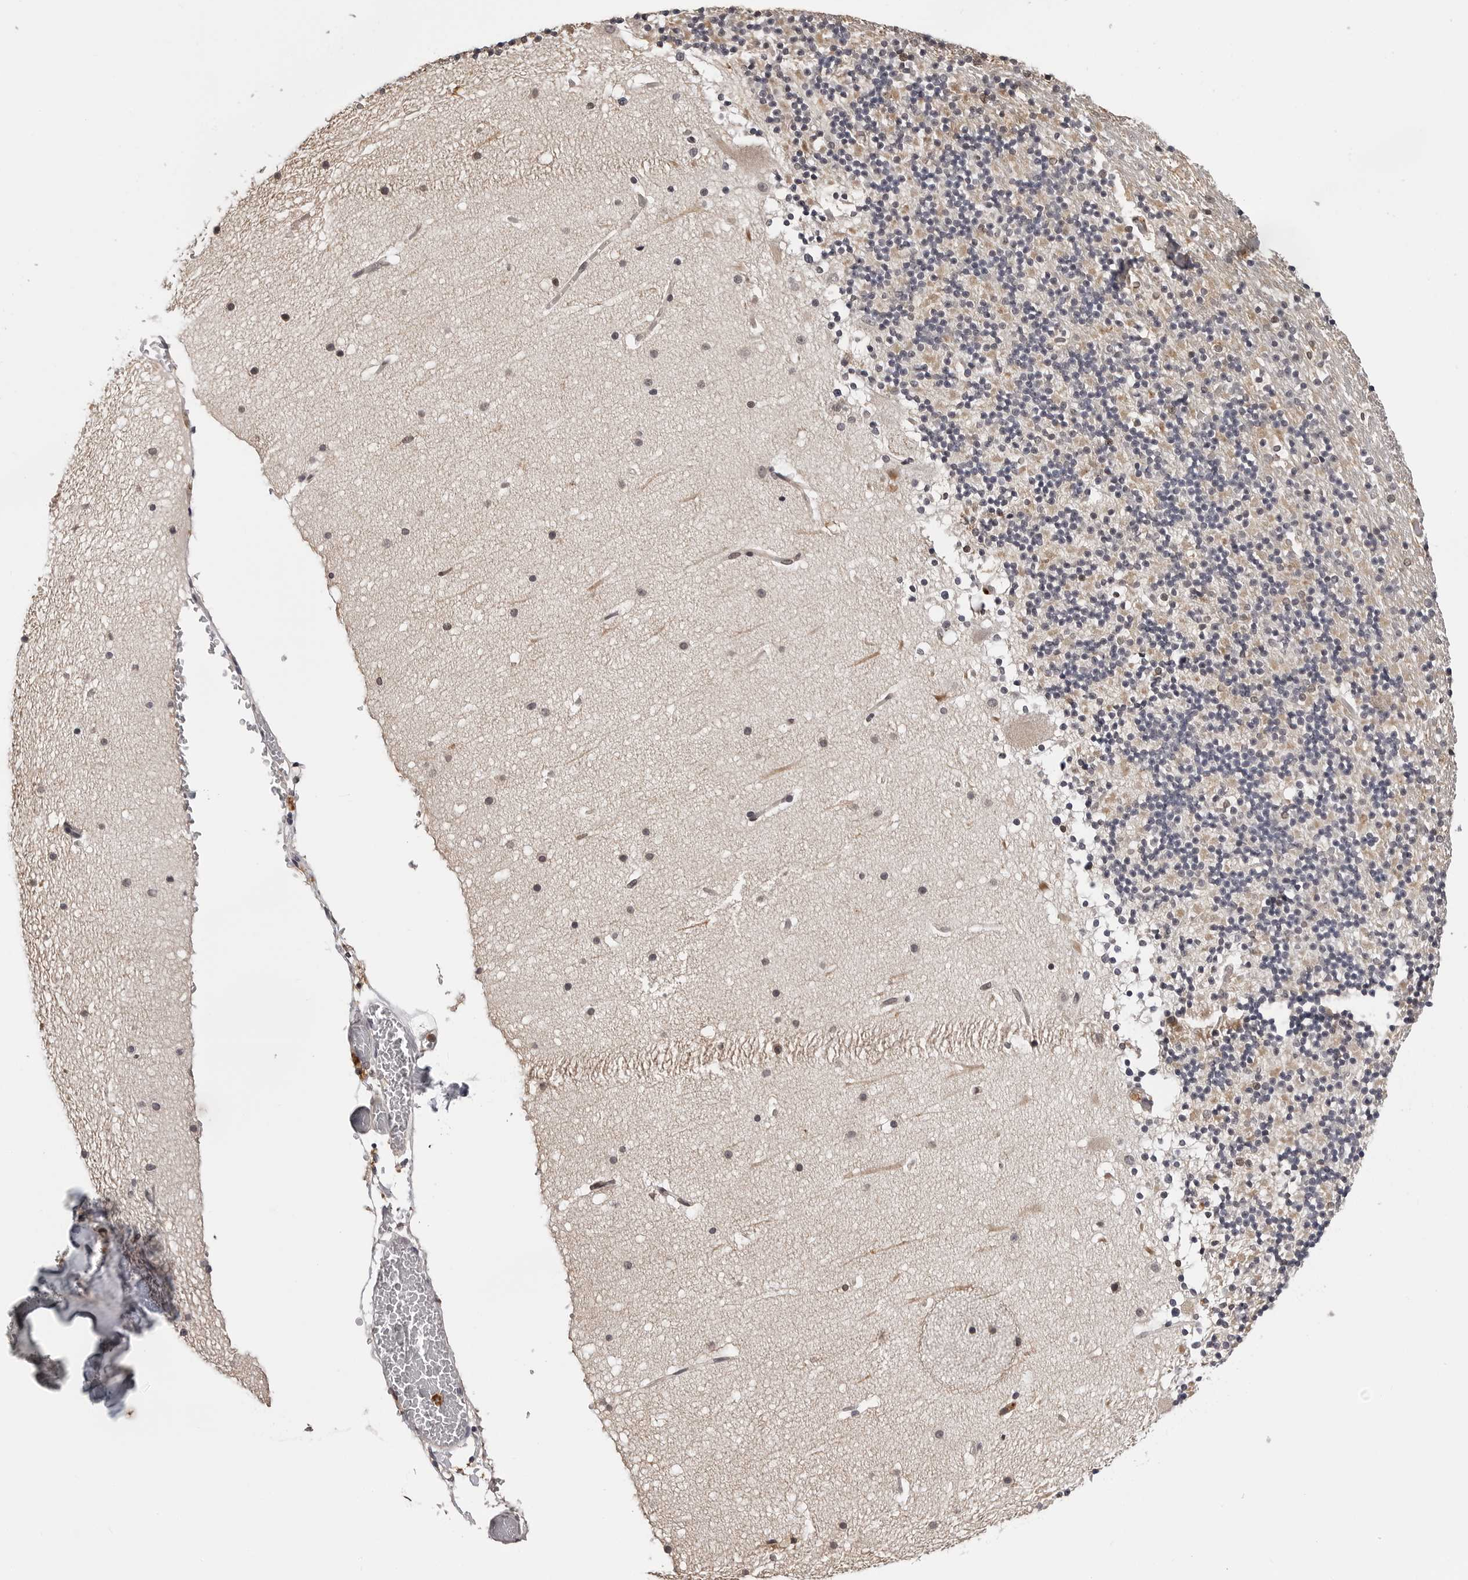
{"staining": {"intensity": "negative", "quantity": "none", "location": "none"}, "tissue": "cerebellum", "cell_type": "Cells in granular layer", "image_type": "normal", "snomed": [{"axis": "morphology", "description": "Normal tissue, NOS"}, {"axis": "topography", "description": "Cerebellum"}], "caption": "This is an immunohistochemistry micrograph of unremarkable cerebellum. There is no positivity in cells in granular layer.", "gene": "TRMT13", "patient": {"sex": "male", "age": 57}}